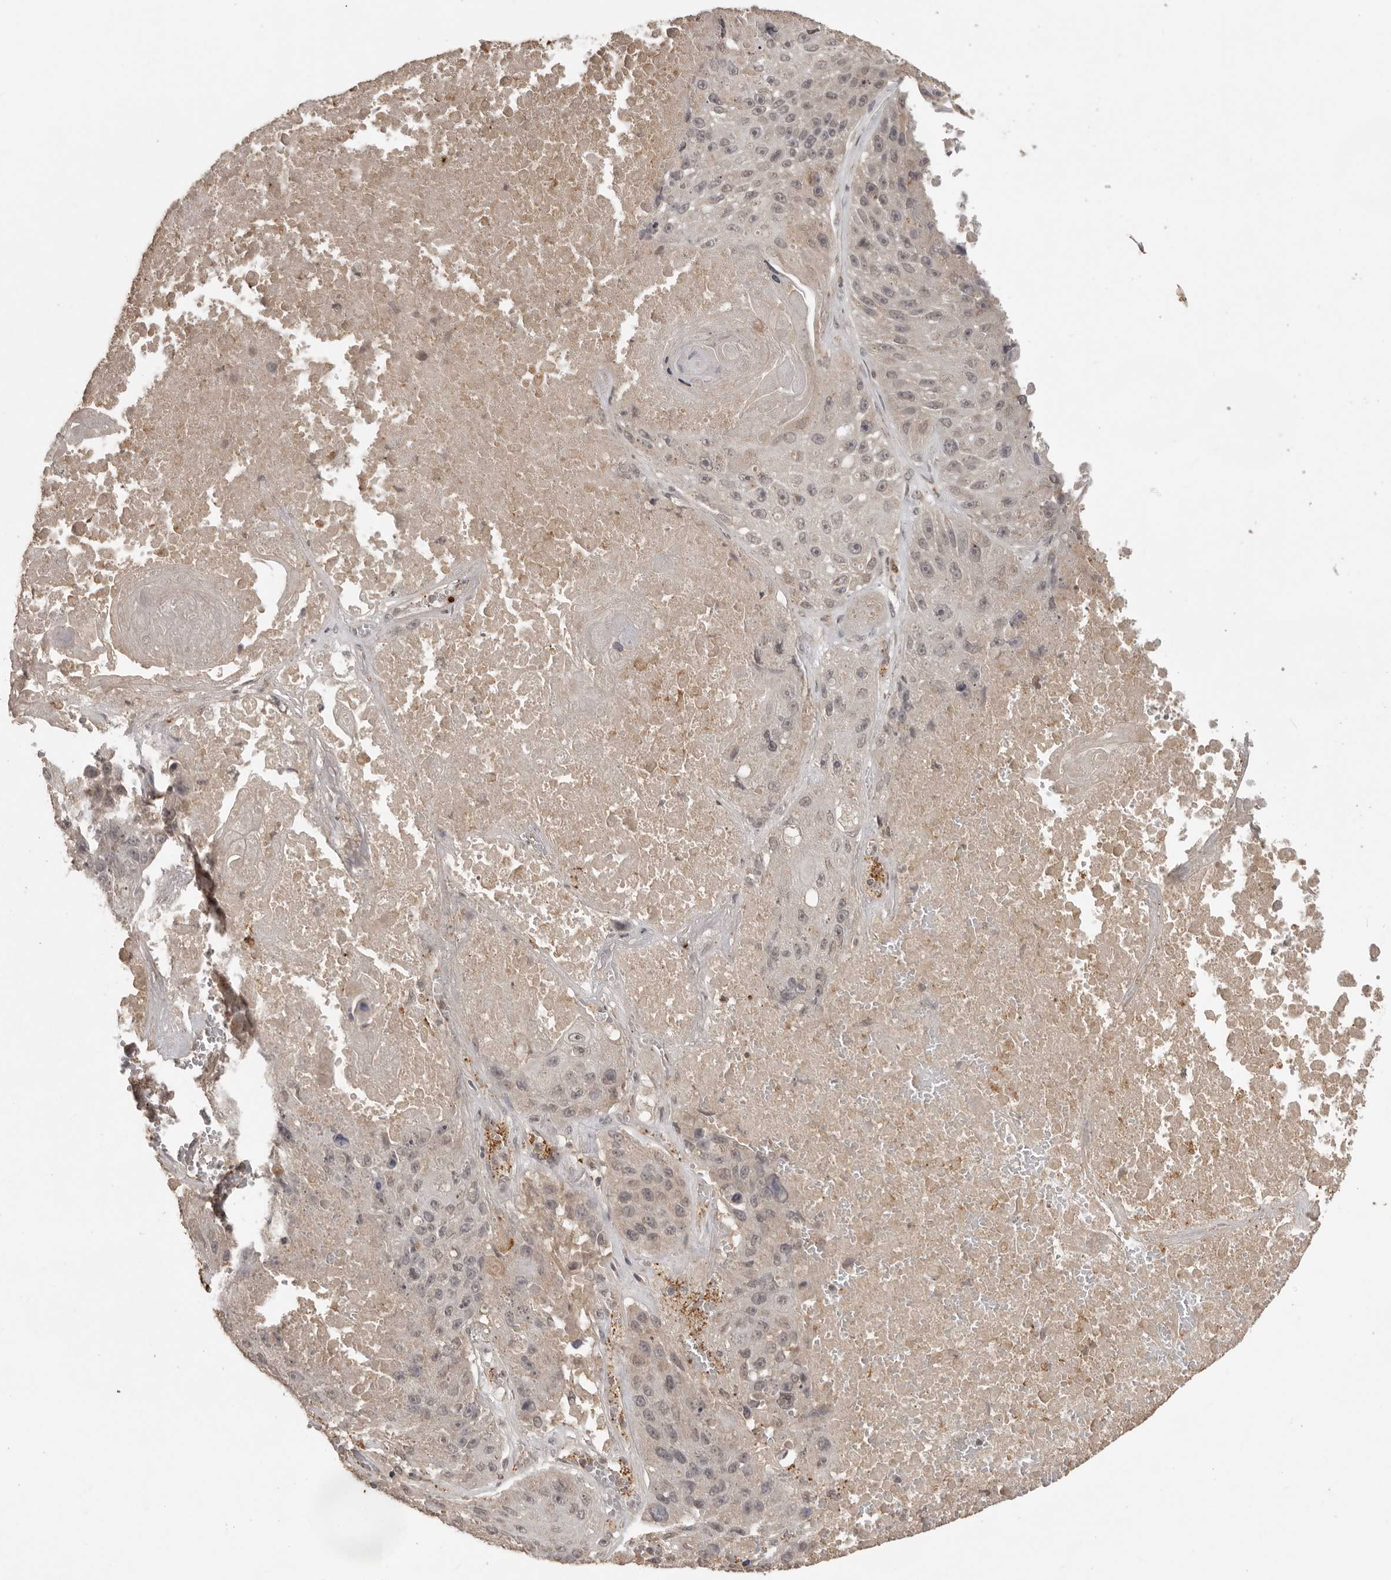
{"staining": {"intensity": "weak", "quantity": "<25%", "location": "cytoplasmic/membranous,nuclear"}, "tissue": "lung cancer", "cell_type": "Tumor cells", "image_type": "cancer", "snomed": [{"axis": "morphology", "description": "Squamous cell carcinoma, NOS"}, {"axis": "topography", "description": "Lung"}], "caption": "Lung cancer (squamous cell carcinoma) was stained to show a protein in brown. There is no significant positivity in tumor cells.", "gene": "CTF1", "patient": {"sex": "male", "age": 61}}